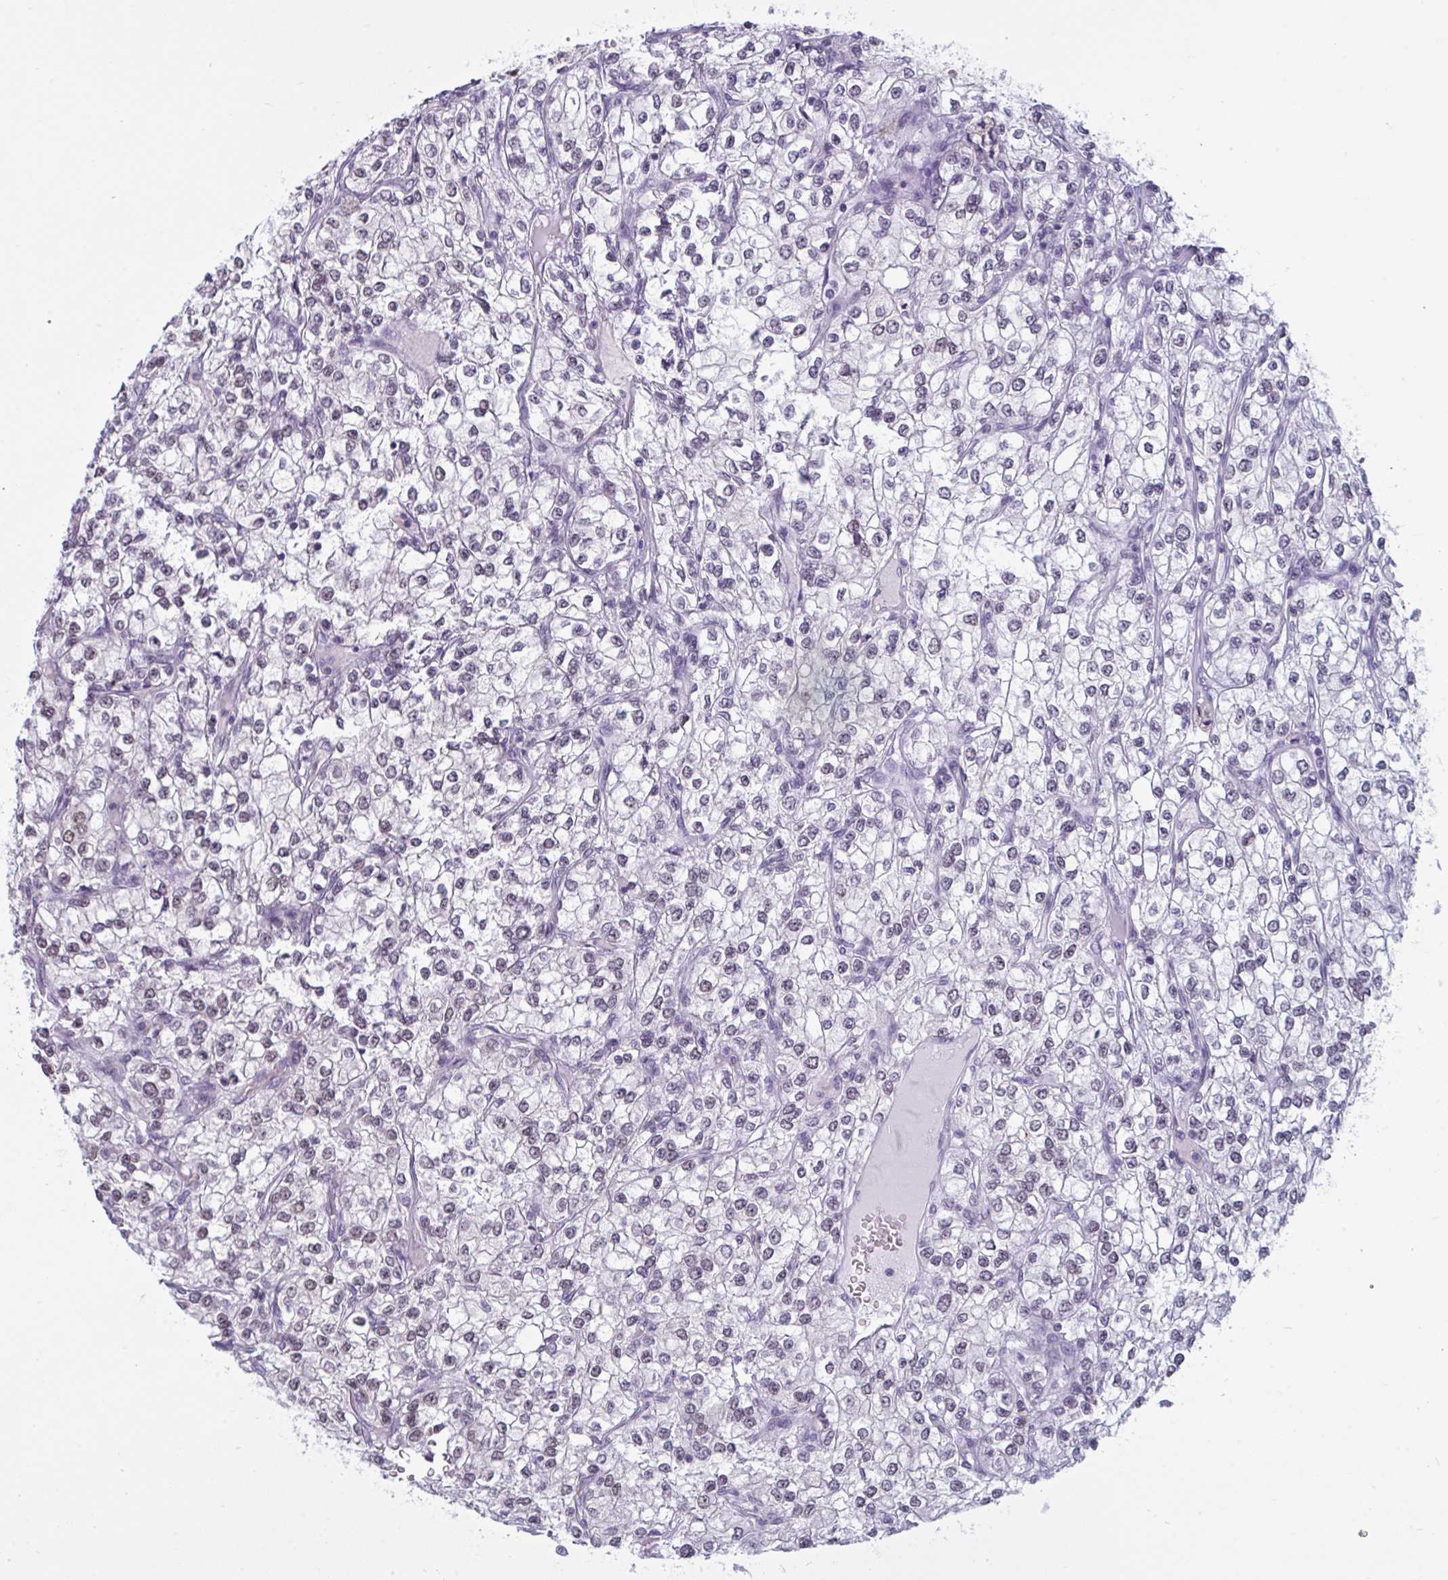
{"staining": {"intensity": "moderate", "quantity": "25%-75%", "location": "nuclear"}, "tissue": "renal cancer", "cell_type": "Tumor cells", "image_type": "cancer", "snomed": [{"axis": "morphology", "description": "Adenocarcinoma, NOS"}, {"axis": "topography", "description": "Kidney"}], "caption": "About 25%-75% of tumor cells in human renal adenocarcinoma exhibit moderate nuclear protein staining as visualized by brown immunohistochemical staining.", "gene": "TGM6", "patient": {"sex": "male", "age": 80}}